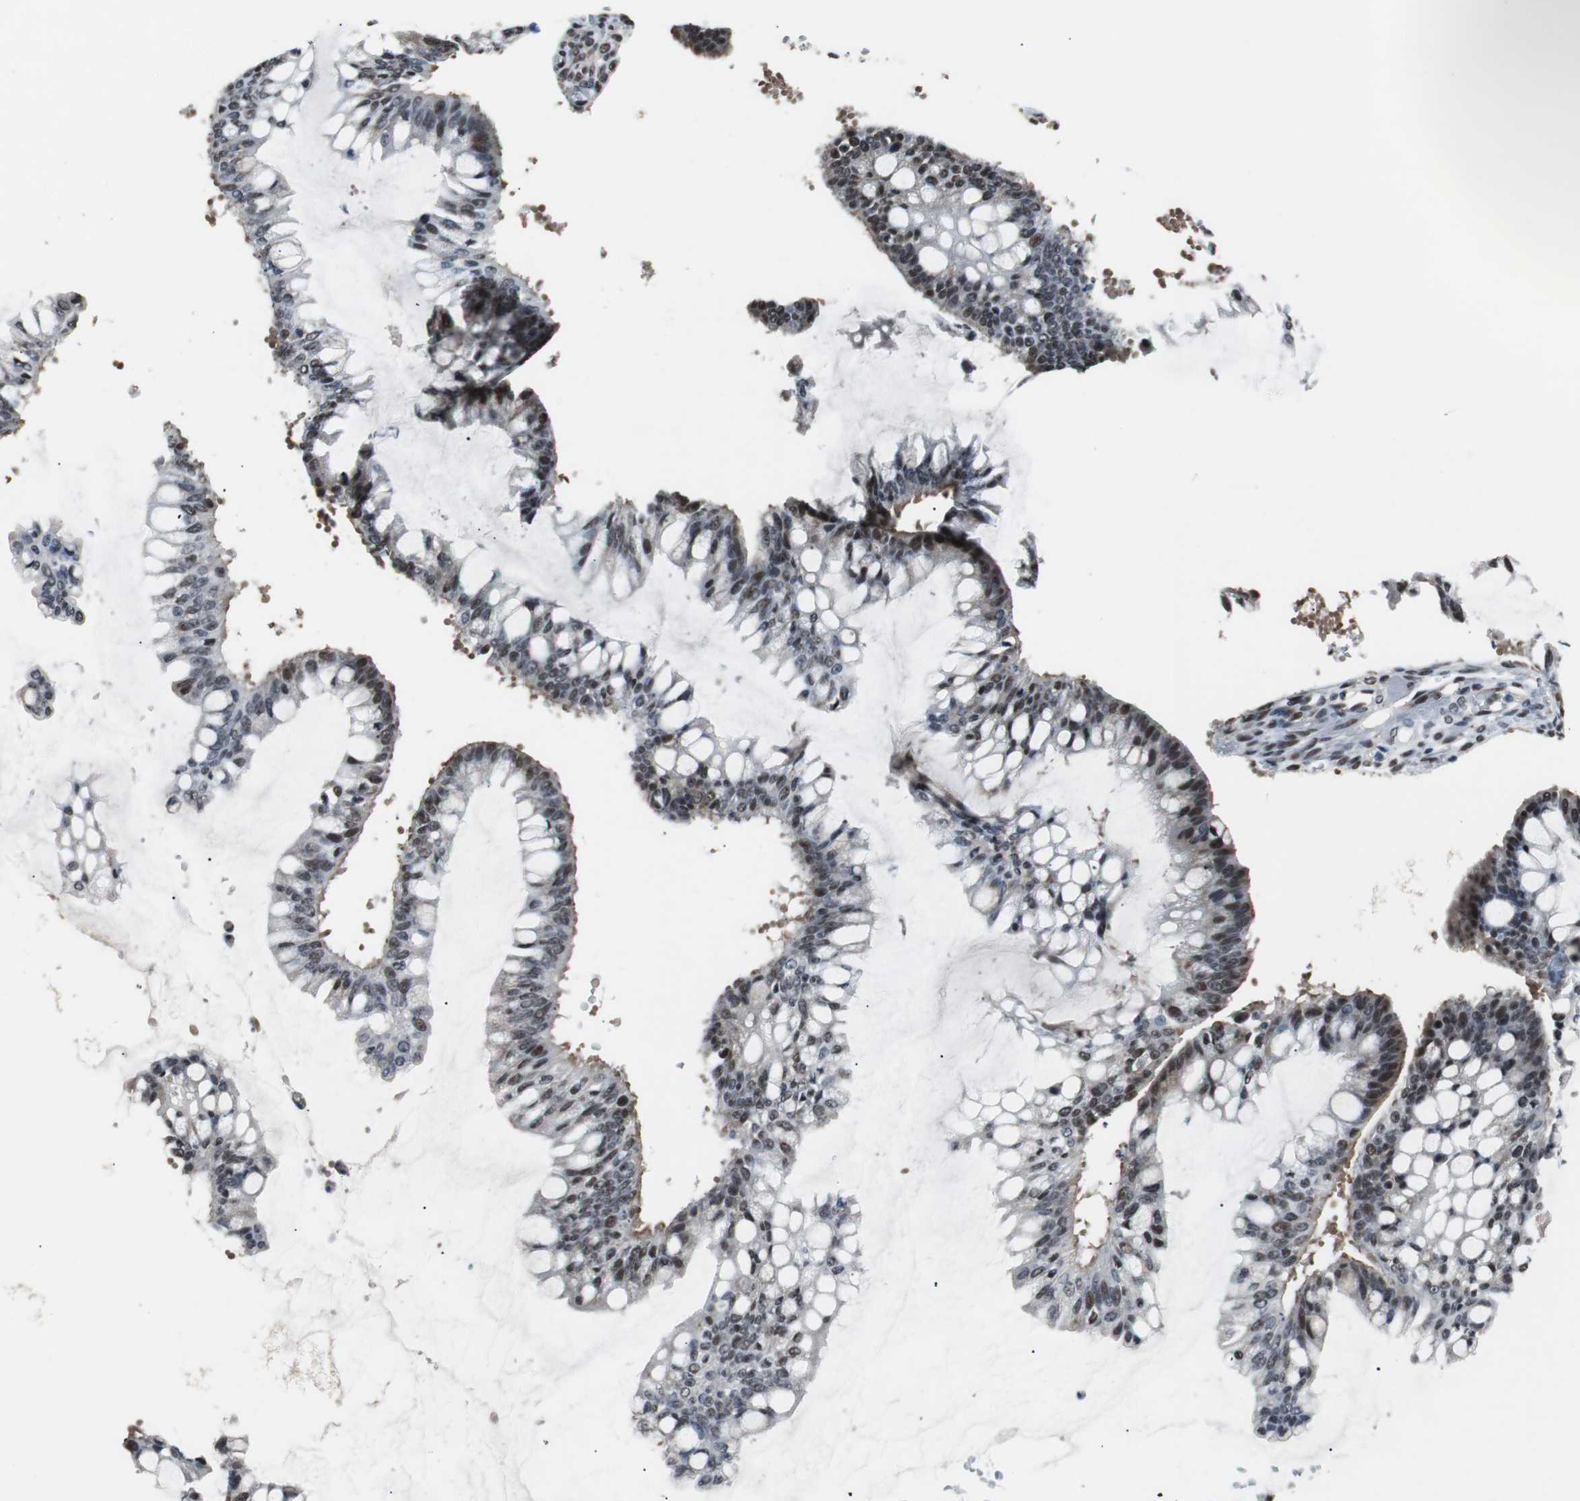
{"staining": {"intensity": "moderate", "quantity": "25%-75%", "location": "nuclear"}, "tissue": "ovarian cancer", "cell_type": "Tumor cells", "image_type": "cancer", "snomed": [{"axis": "morphology", "description": "Cystadenocarcinoma, mucinous, NOS"}, {"axis": "topography", "description": "Ovary"}], "caption": "This photomicrograph shows immunohistochemistry staining of human ovarian mucinous cystadenocarcinoma, with medium moderate nuclear staining in approximately 25%-75% of tumor cells.", "gene": "USP28", "patient": {"sex": "female", "age": 73}}